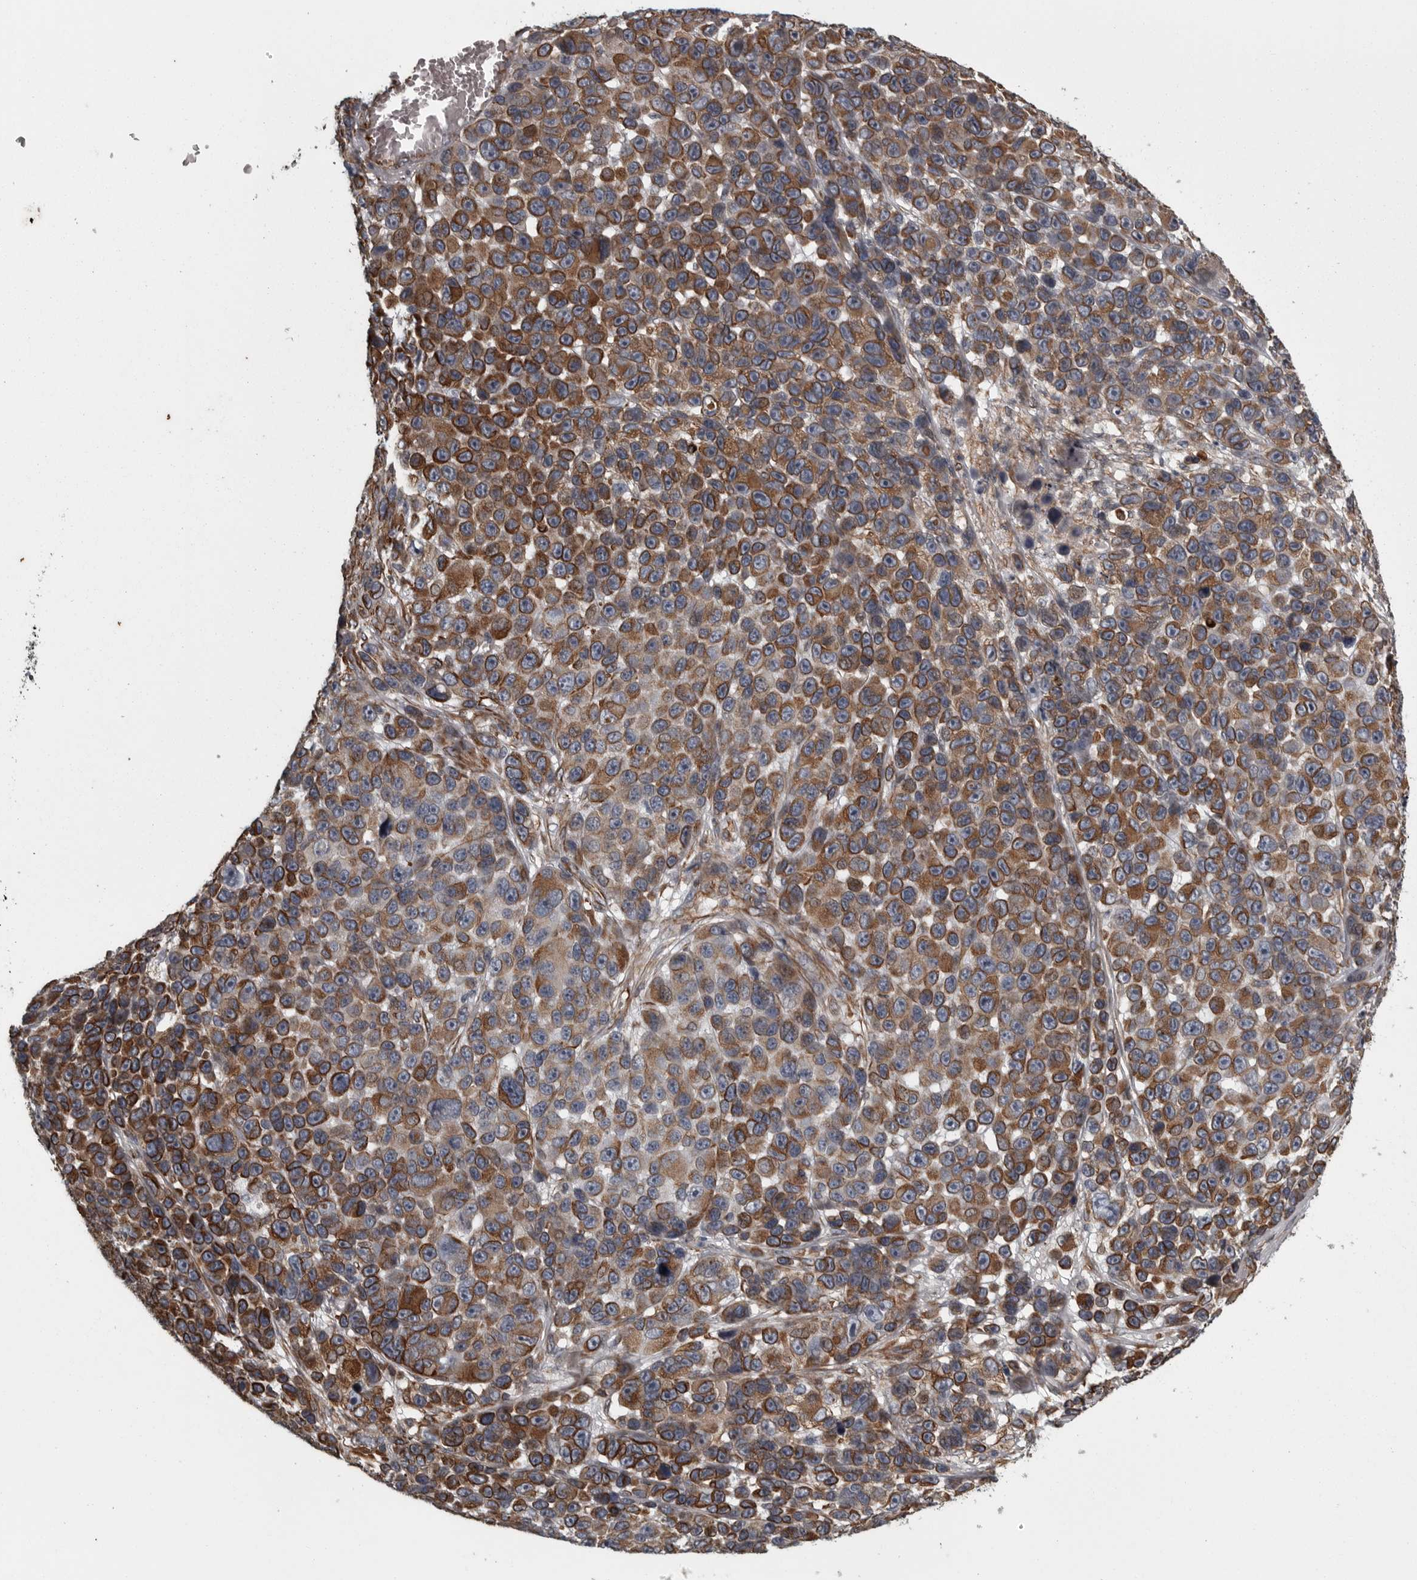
{"staining": {"intensity": "strong", "quantity": "25%-75%", "location": "cytoplasmic/membranous"}, "tissue": "melanoma", "cell_type": "Tumor cells", "image_type": "cancer", "snomed": [{"axis": "morphology", "description": "Malignant melanoma, NOS"}, {"axis": "topography", "description": "Skin"}], "caption": "There is high levels of strong cytoplasmic/membranous positivity in tumor cells of malignant melanoma, as demonstrated by immunohistochemical staining (brown color).", "gene": "FAAP100", "patient": {"sex": "male", "age": 53}}